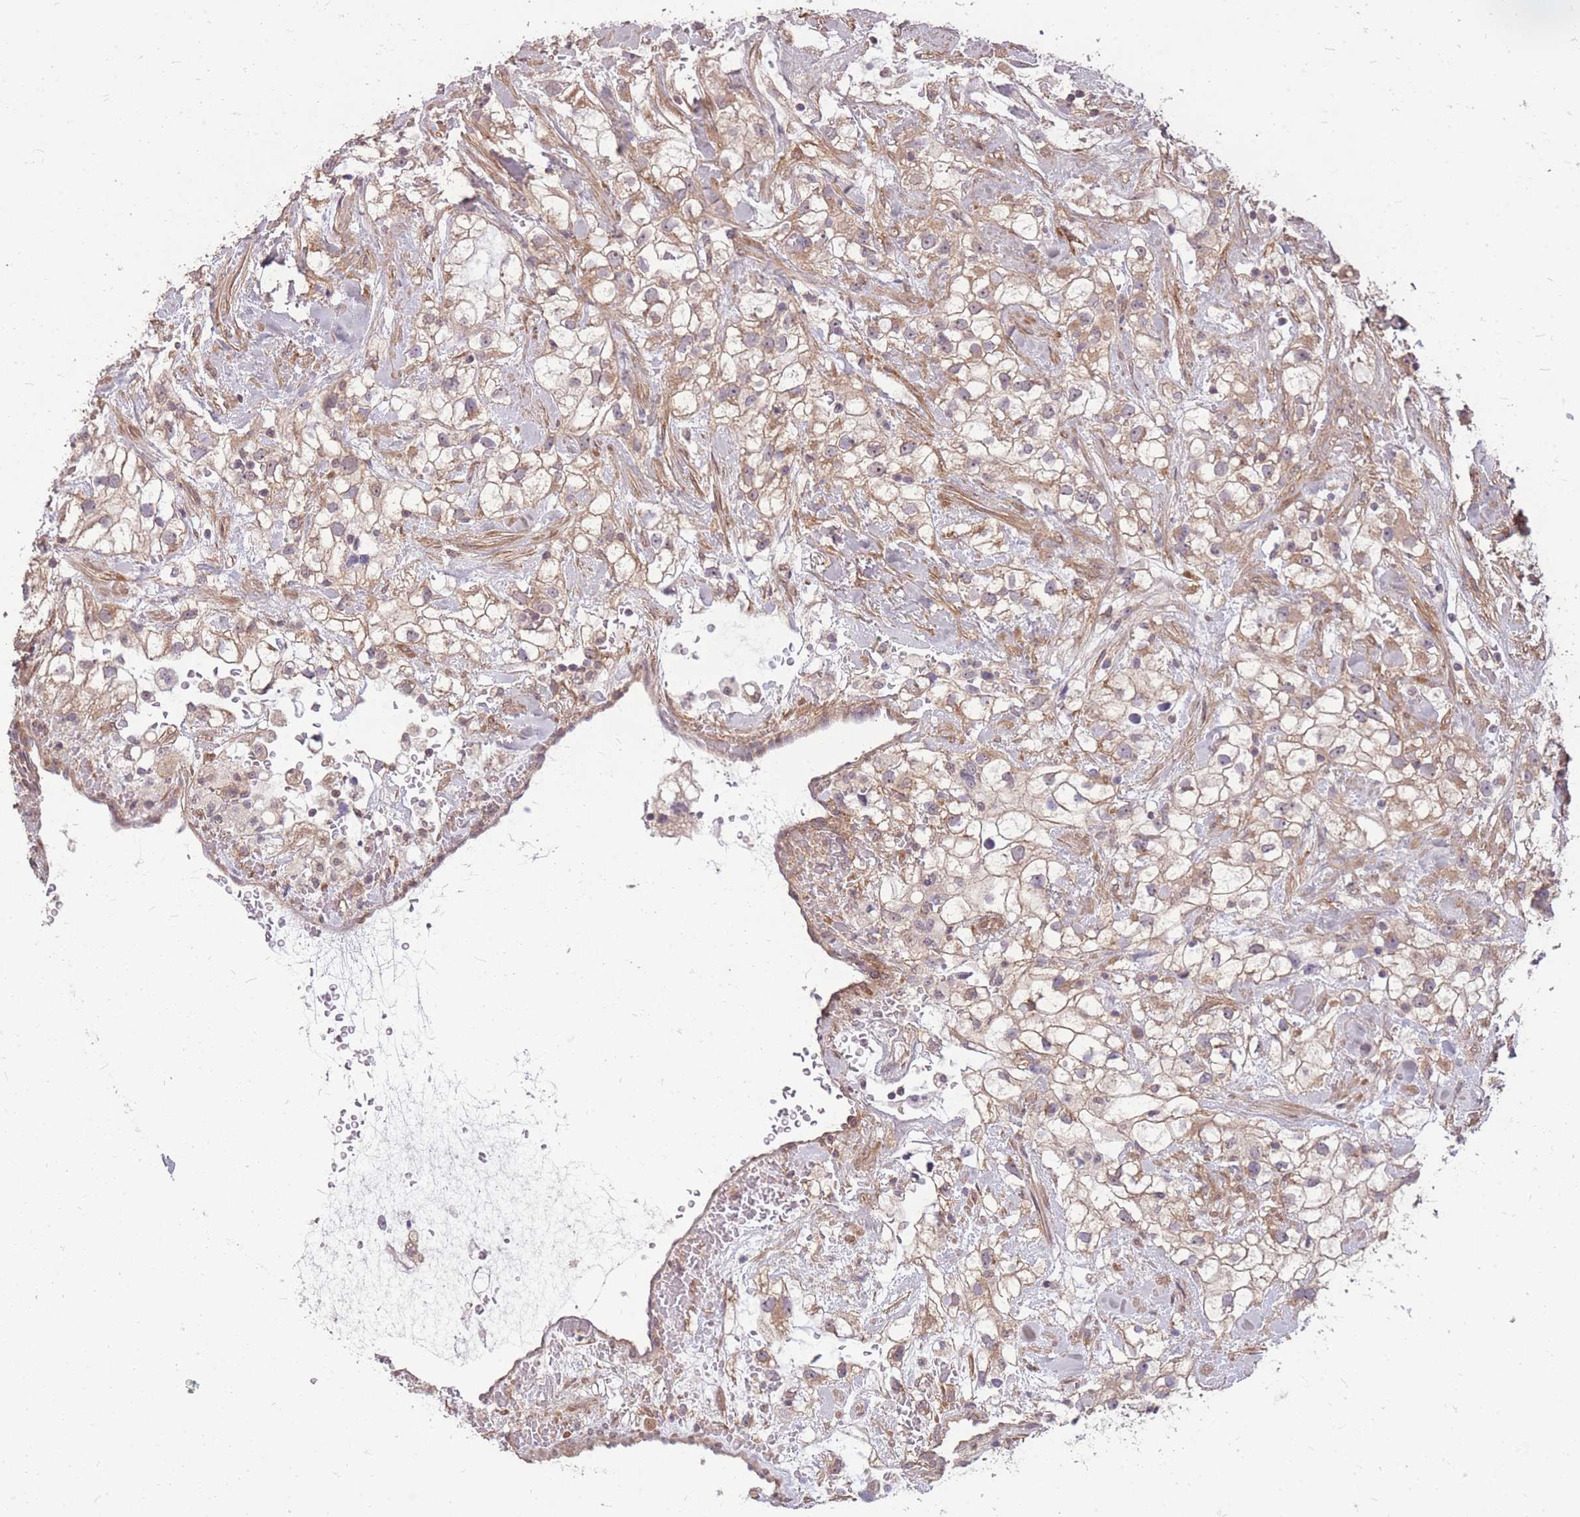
{"staining": {"intensity": "weak", "quantity": "25%-75%", "location": "cytoplasmic/membranous"}, "tissue": "renal cancer", "cell_type": "Tumor cells", "image_type": "cancer", "snomed": [{"axis": "morphology", "description": "Adenocarcinoma, NOS"}, {"axis": "topography", "description": "Kidney"}], "caption": "Protein expression analysis of human renal adenocarcinoma reveals weak cytoplasmic/membranous expression in approximately 25%-75% of tumor cells. (DAB (3,3'-diaminobenzidine) IHC with brightfield microscopy, high magnification).", "gene": "DYNC1LI2", "patient": {"sex": "male", "age": 59}}